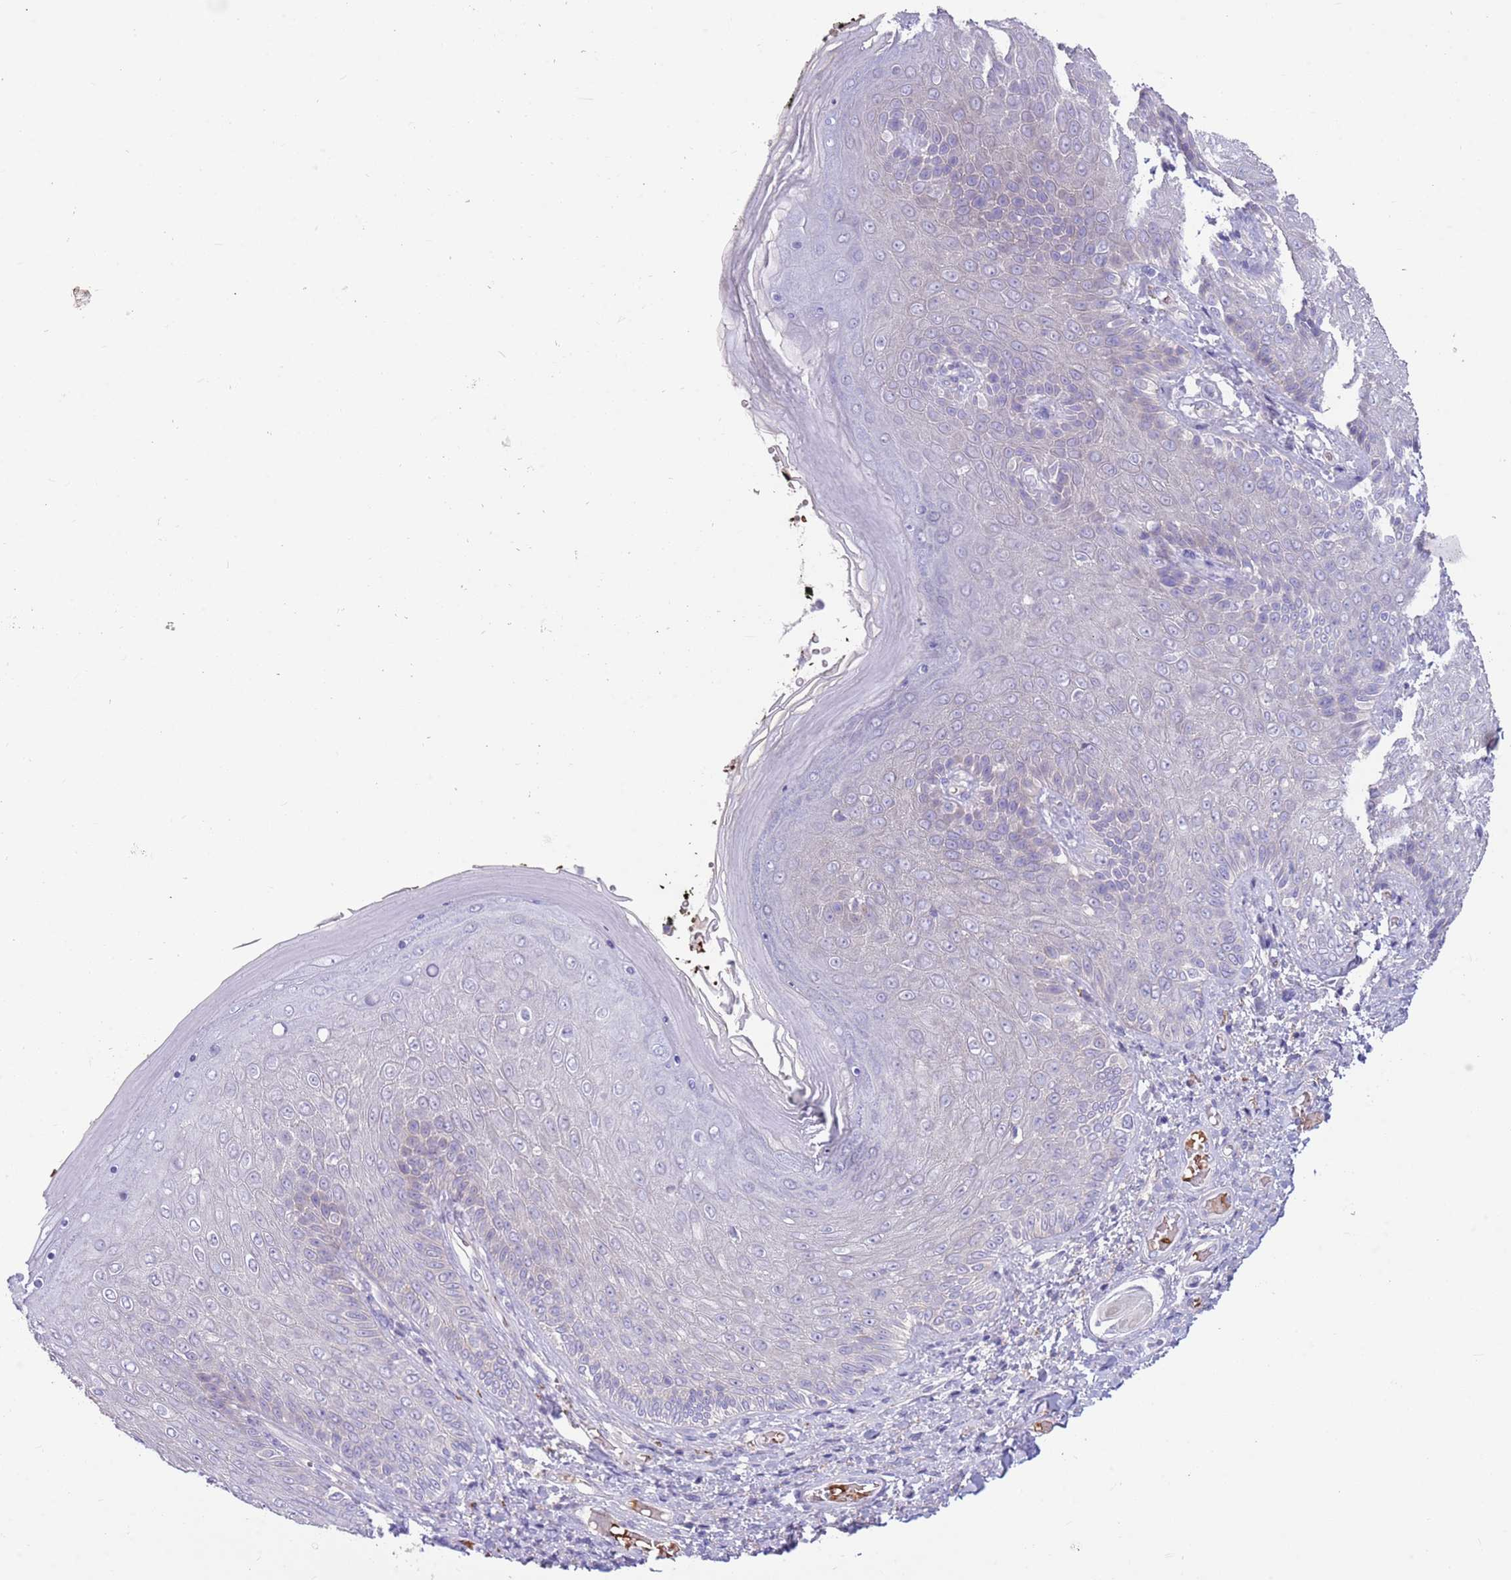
{"staining": {"intensity": "negative", "quantity": "none", "location": "none"}, "tissue": "skin", "cell_type": "Epidermal cells", "image_type": "normal", "snomed": [{"axis": "morphology", "description": "Normal tissue, NOS"}, {"axis": "topography", "description": "Anal"}], "caption": "DAB immunohistochemical staining of benign human skin displays no significant expression in epidermal cells.", "gene": "ZNF14", "patient": {"sex": "female", "age": 89}}